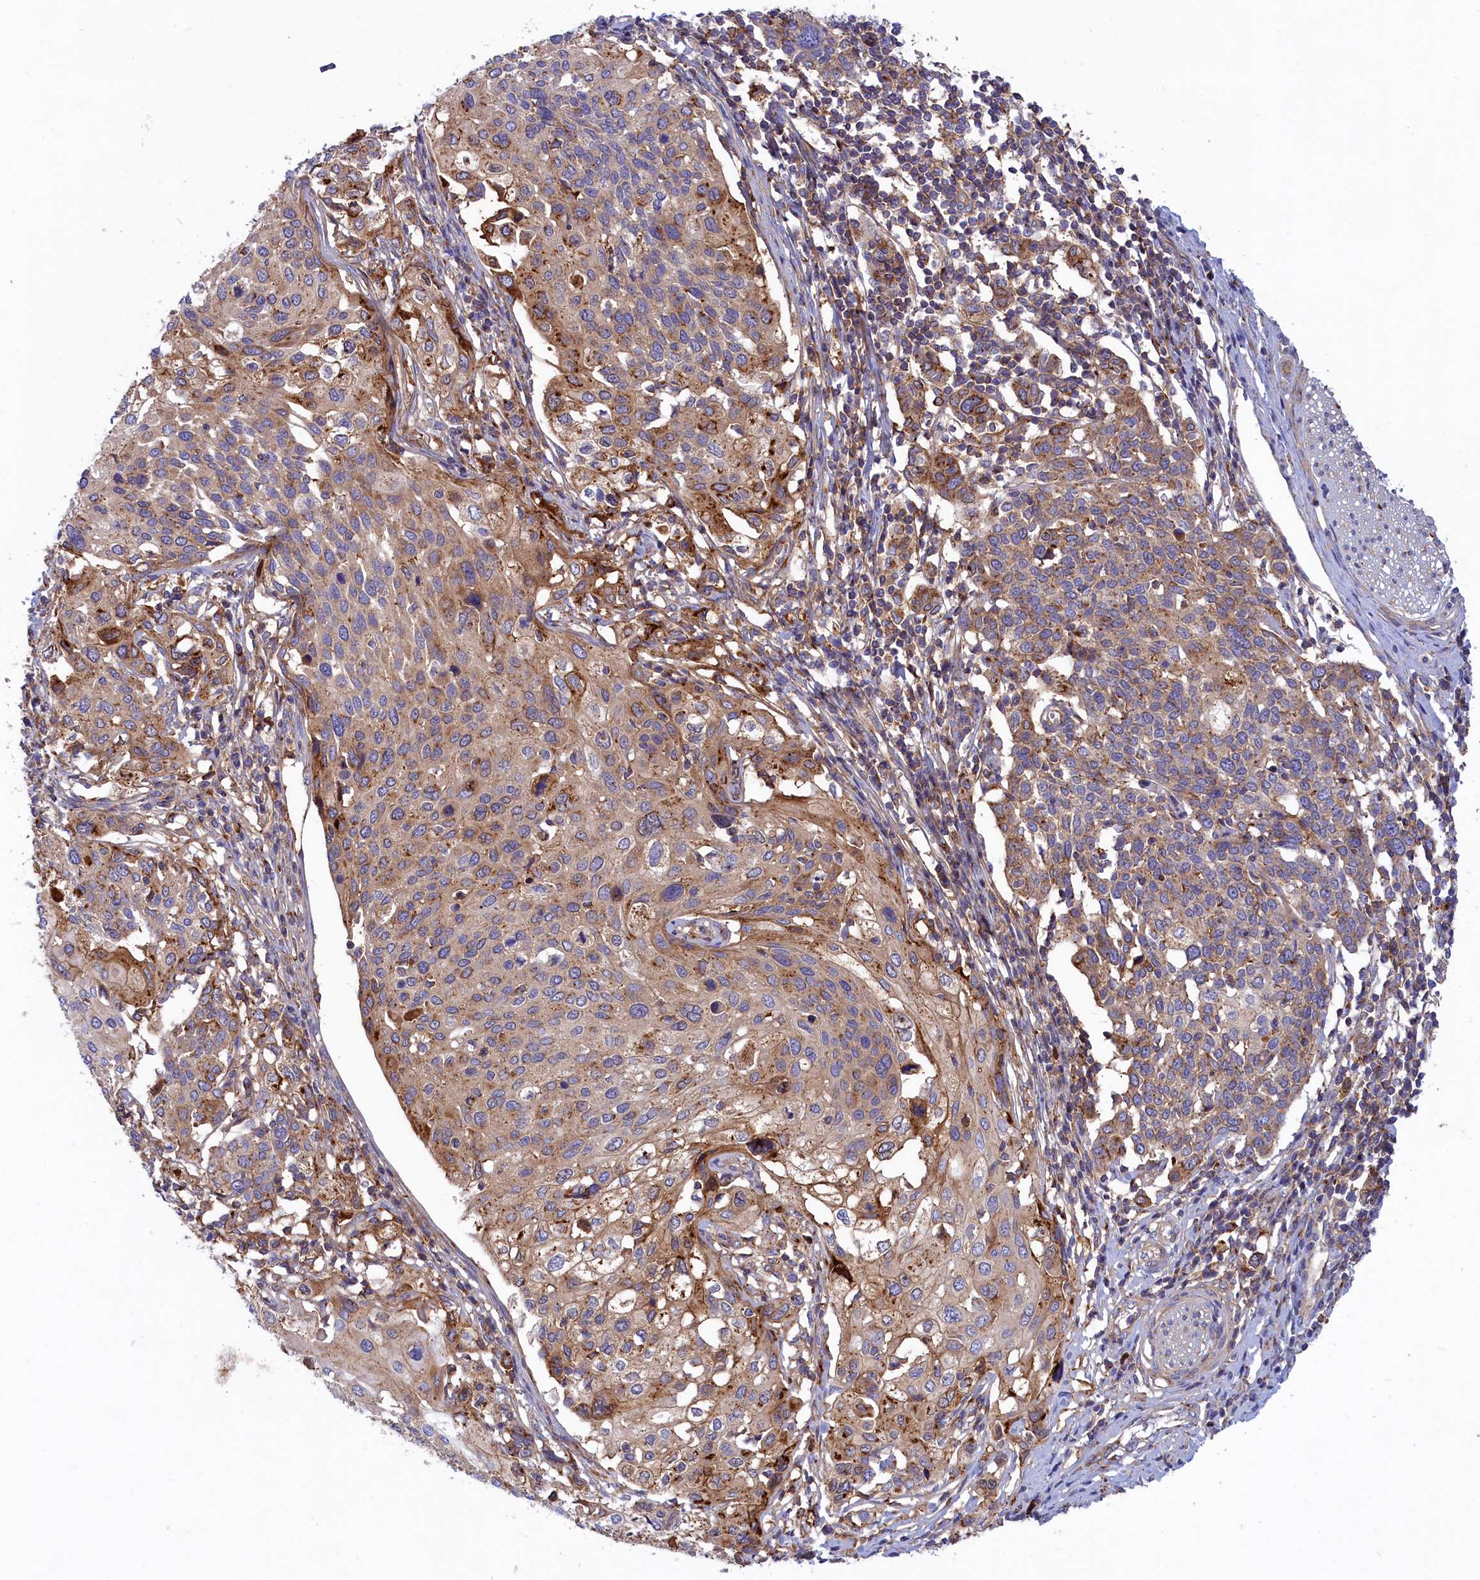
{"staining": {"intensity": "moderate", "quantity": ">75%", "location": "cytoplasmic/membranous"}, "tissue": "cervical cancer", "cell_type": "Tumor cells", "image_type": "cancer", "snomed": [{"axis": "morphology", "description": "Squamous cell carcinoma, NOS"}, {"axis": "topography", "description": "Cervix"}], "caption": "Immunohistochemical staining of human cervical cancer (squamous cell carcinoma) reveals moderate cytoplasmic/membranous protein expression in approximately >75% of tumor cells.", "gene": "SCAMP4", "patient": {"sex": "female", "age": 44}}